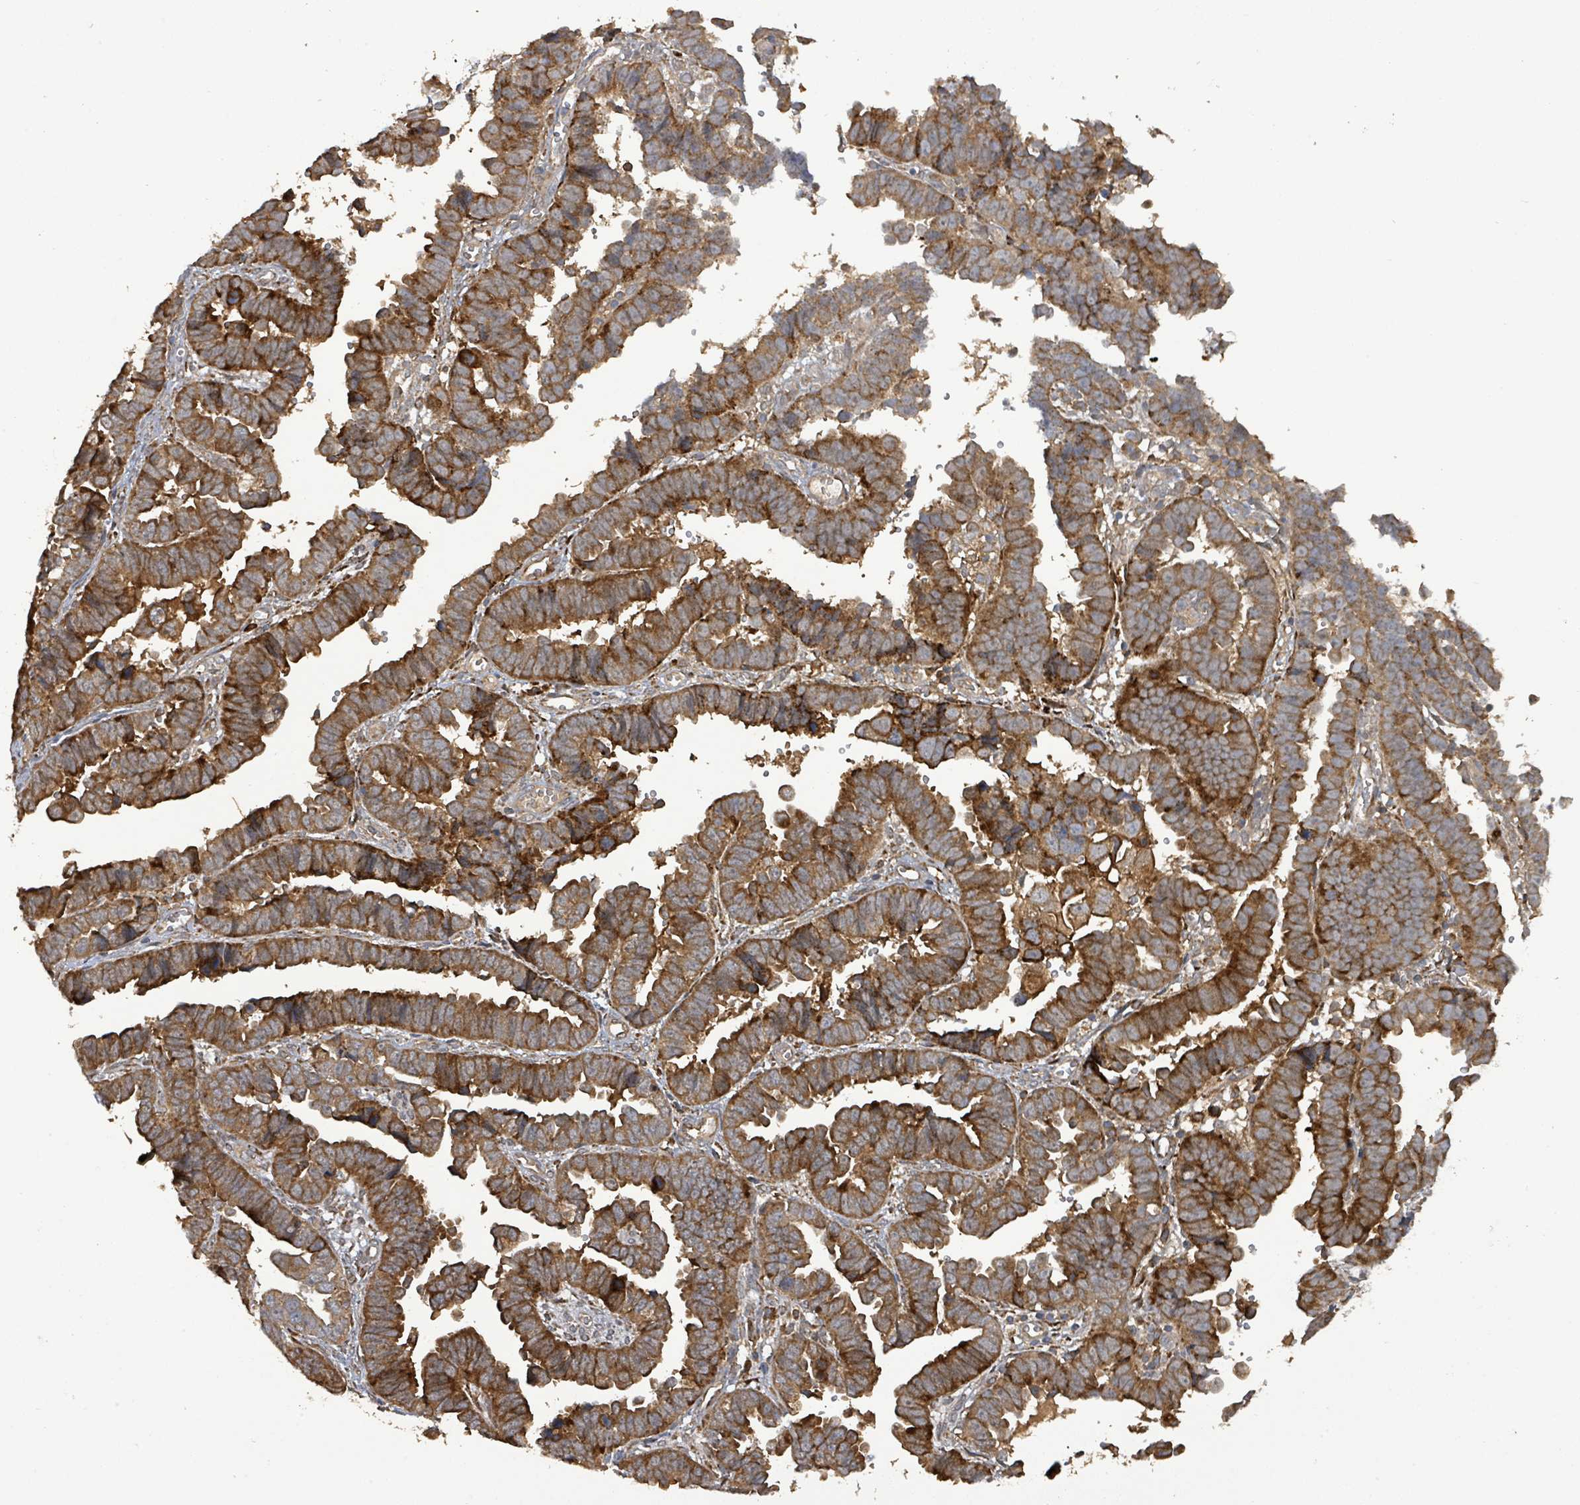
{"staining": {"intensity": "strong", "quantity": ">75%", "location": "cytoplasmic/membranous"}, "tissue": "endometrial cancer", "cell_type": "Tumor cells", "image_type": "cancer", "snomed": [{"axis": "morphology", "description": "Adenocarcinoma, NOS"}, {"axis": "topography", "description": "Endometrium"}], "caption": "There is high levels of strong cytoplasmic/membranous positivity in tumor cells of endometrial cancer (adenocarcinoma), as demonstrated by immunohistochemical staining (brown color).", "gene": "STARD4", "patient": {"sex": "female", "age": 75}}